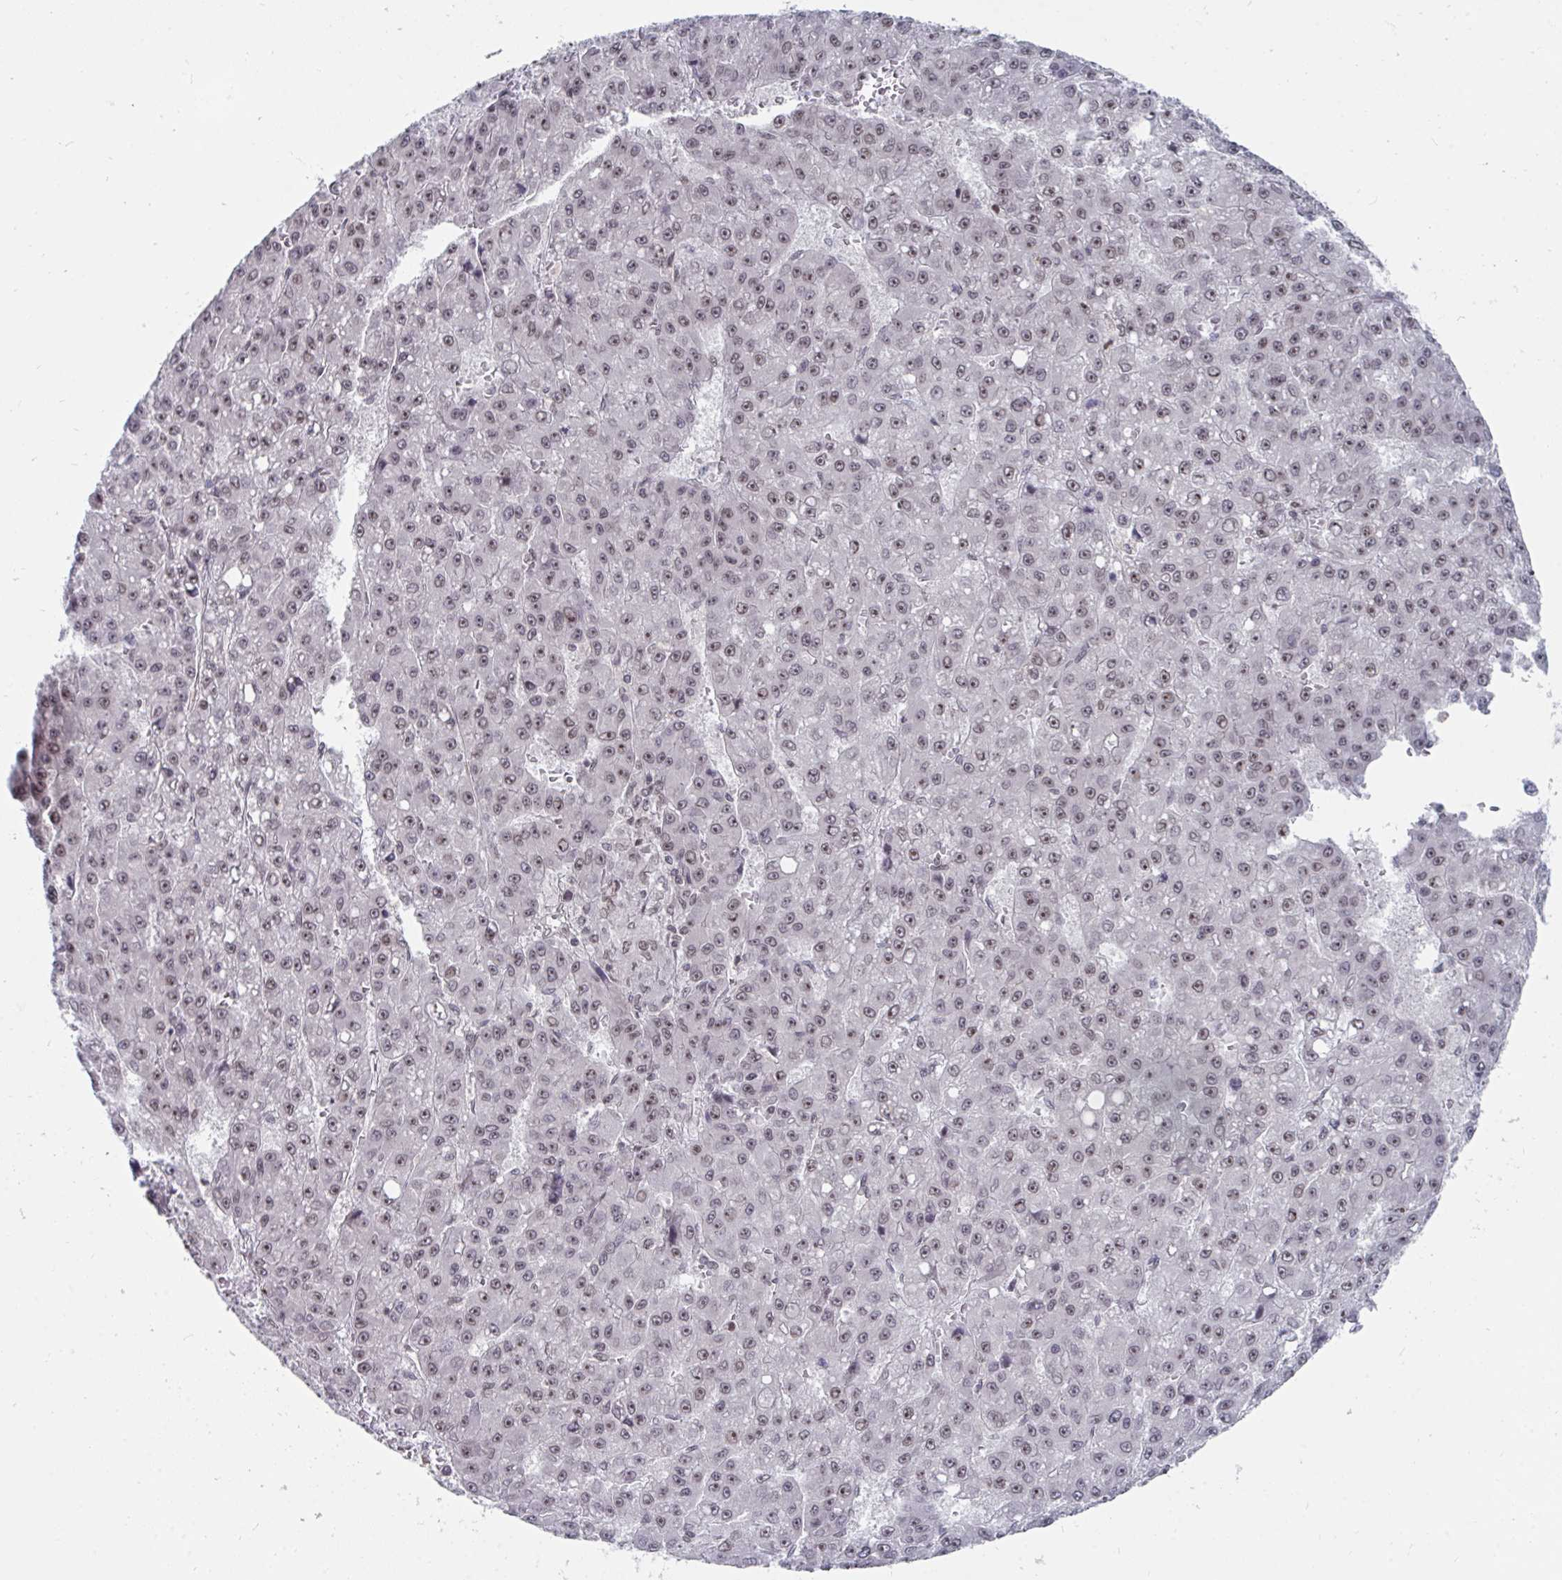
{"staining": {"intensity": "weak", "quantity": "25%-75%", "location": "nuclear"}, "tissue": "liver cancer", "cell_type": "Tumor cells", "image_type": "cancer", "snomed": [{"axis": "morphology", "description": "Carcinoma, Hepatocellular, NOS"}, {"axis": "topography", "description": "Liver"}], "caption": "Protein expression analysis of liver cancer (hepatocellular carcinoma) displays weak nuclear positivity in approximately 25%-75% of tumor cells.", "gene": "TRIP12", "patient": {"sex": "male", "age": 70}}